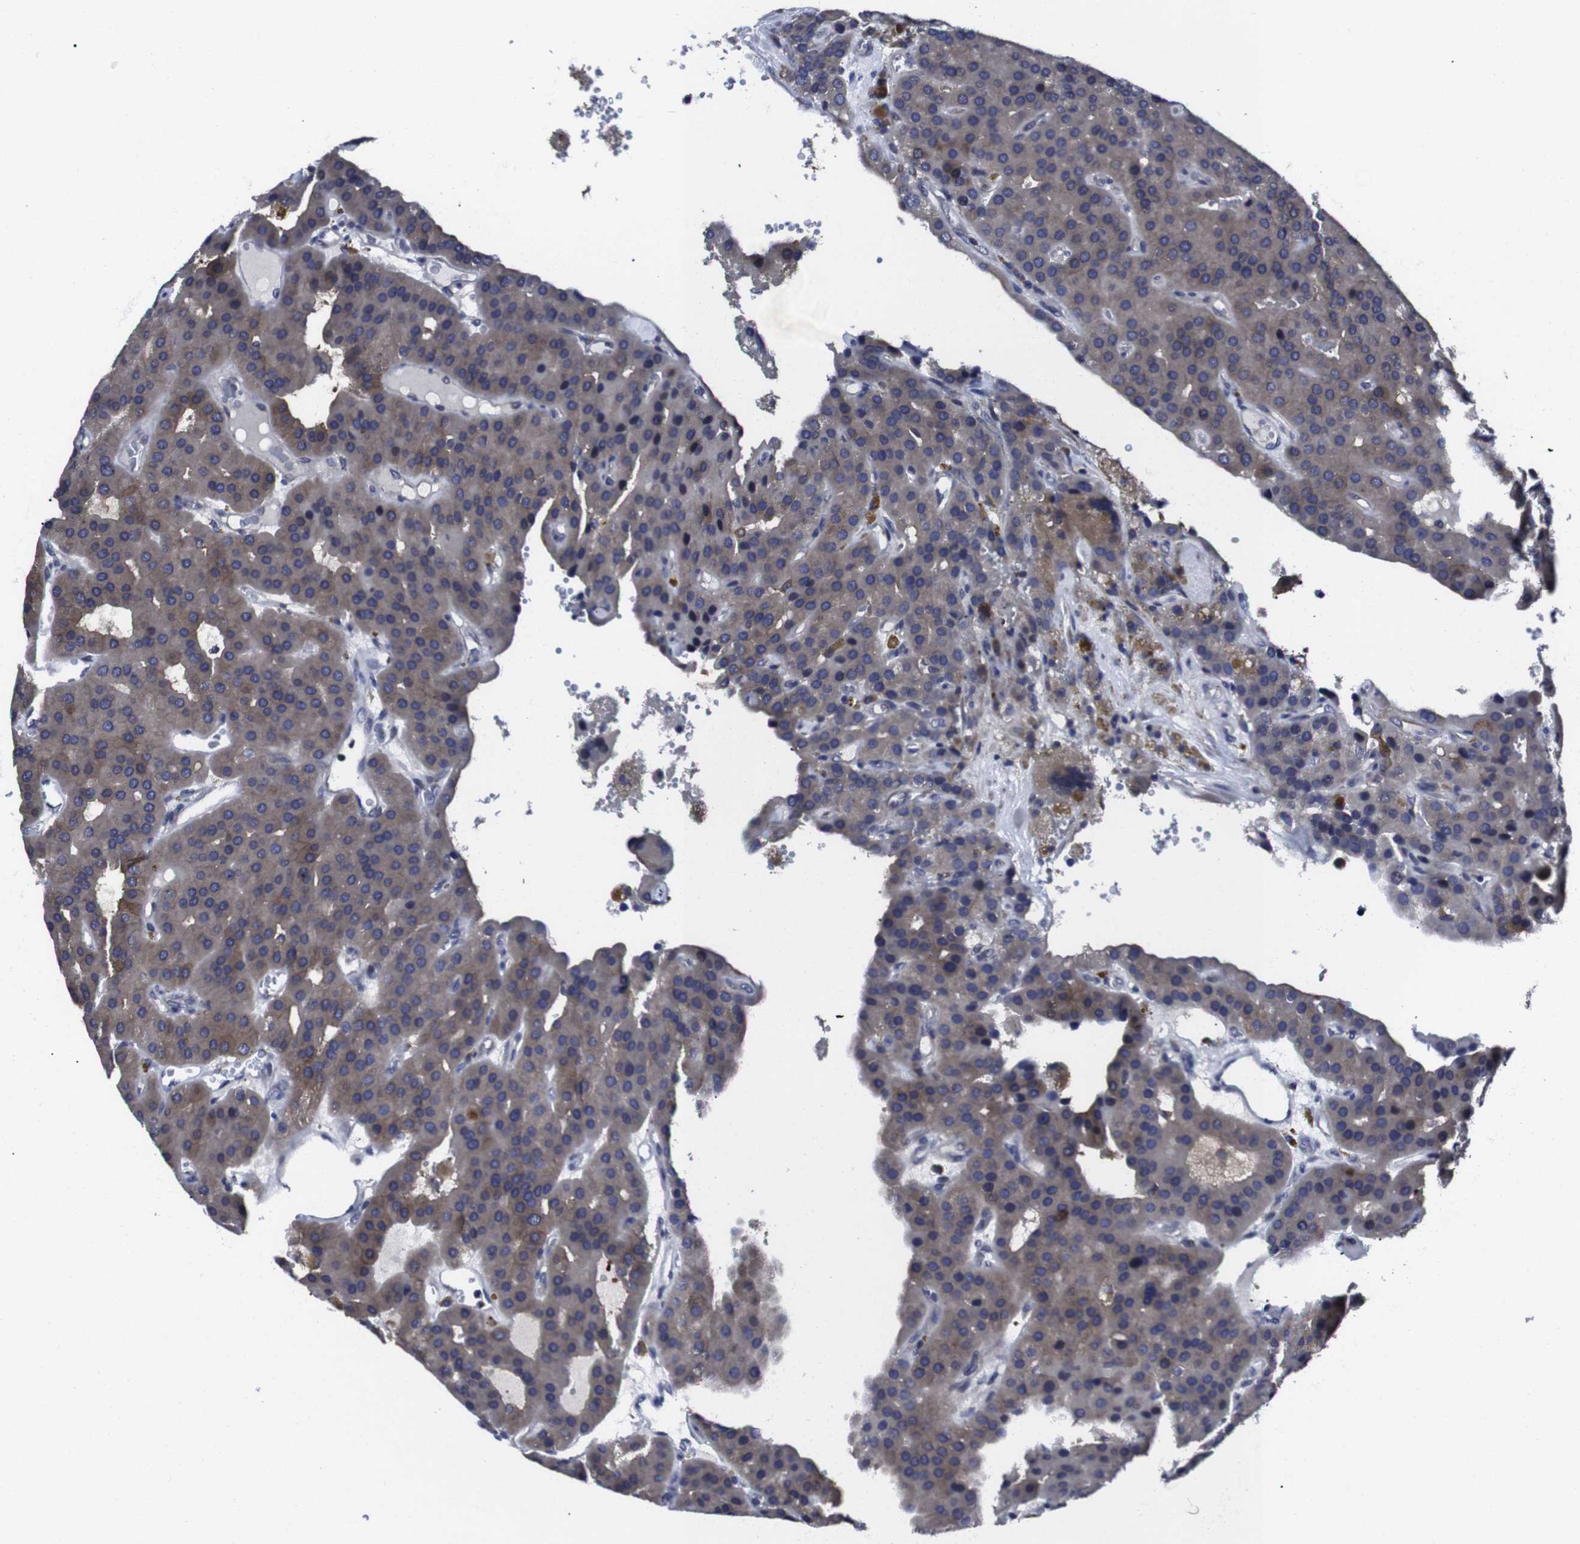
{"staining": {"intensity": "moderate", "quantity": ">75%", "location": "cytoplasmic/membranous"}, "tissue": "parathyroid gland", "cell_type": "Glandular cells", "image_type": "normal", "snomed": [{"axis": "morphology", "description": "Normal tissue, NOS"}, {"axis": "morphology", "description": "Adenoma, NOS"}, {"axis": "topography", "description": "Parathyroid gland"}], "caption": "Parathyroid gland was stained to show a protein in brown. There is medium levels of moderate cytoplasmic/membranous staining in about >75% of glandular cells. (IHC, brightfield microscopy, high magnification).", "gene": "HPRT1", "patient": {"sex": "female", "age": 86}}